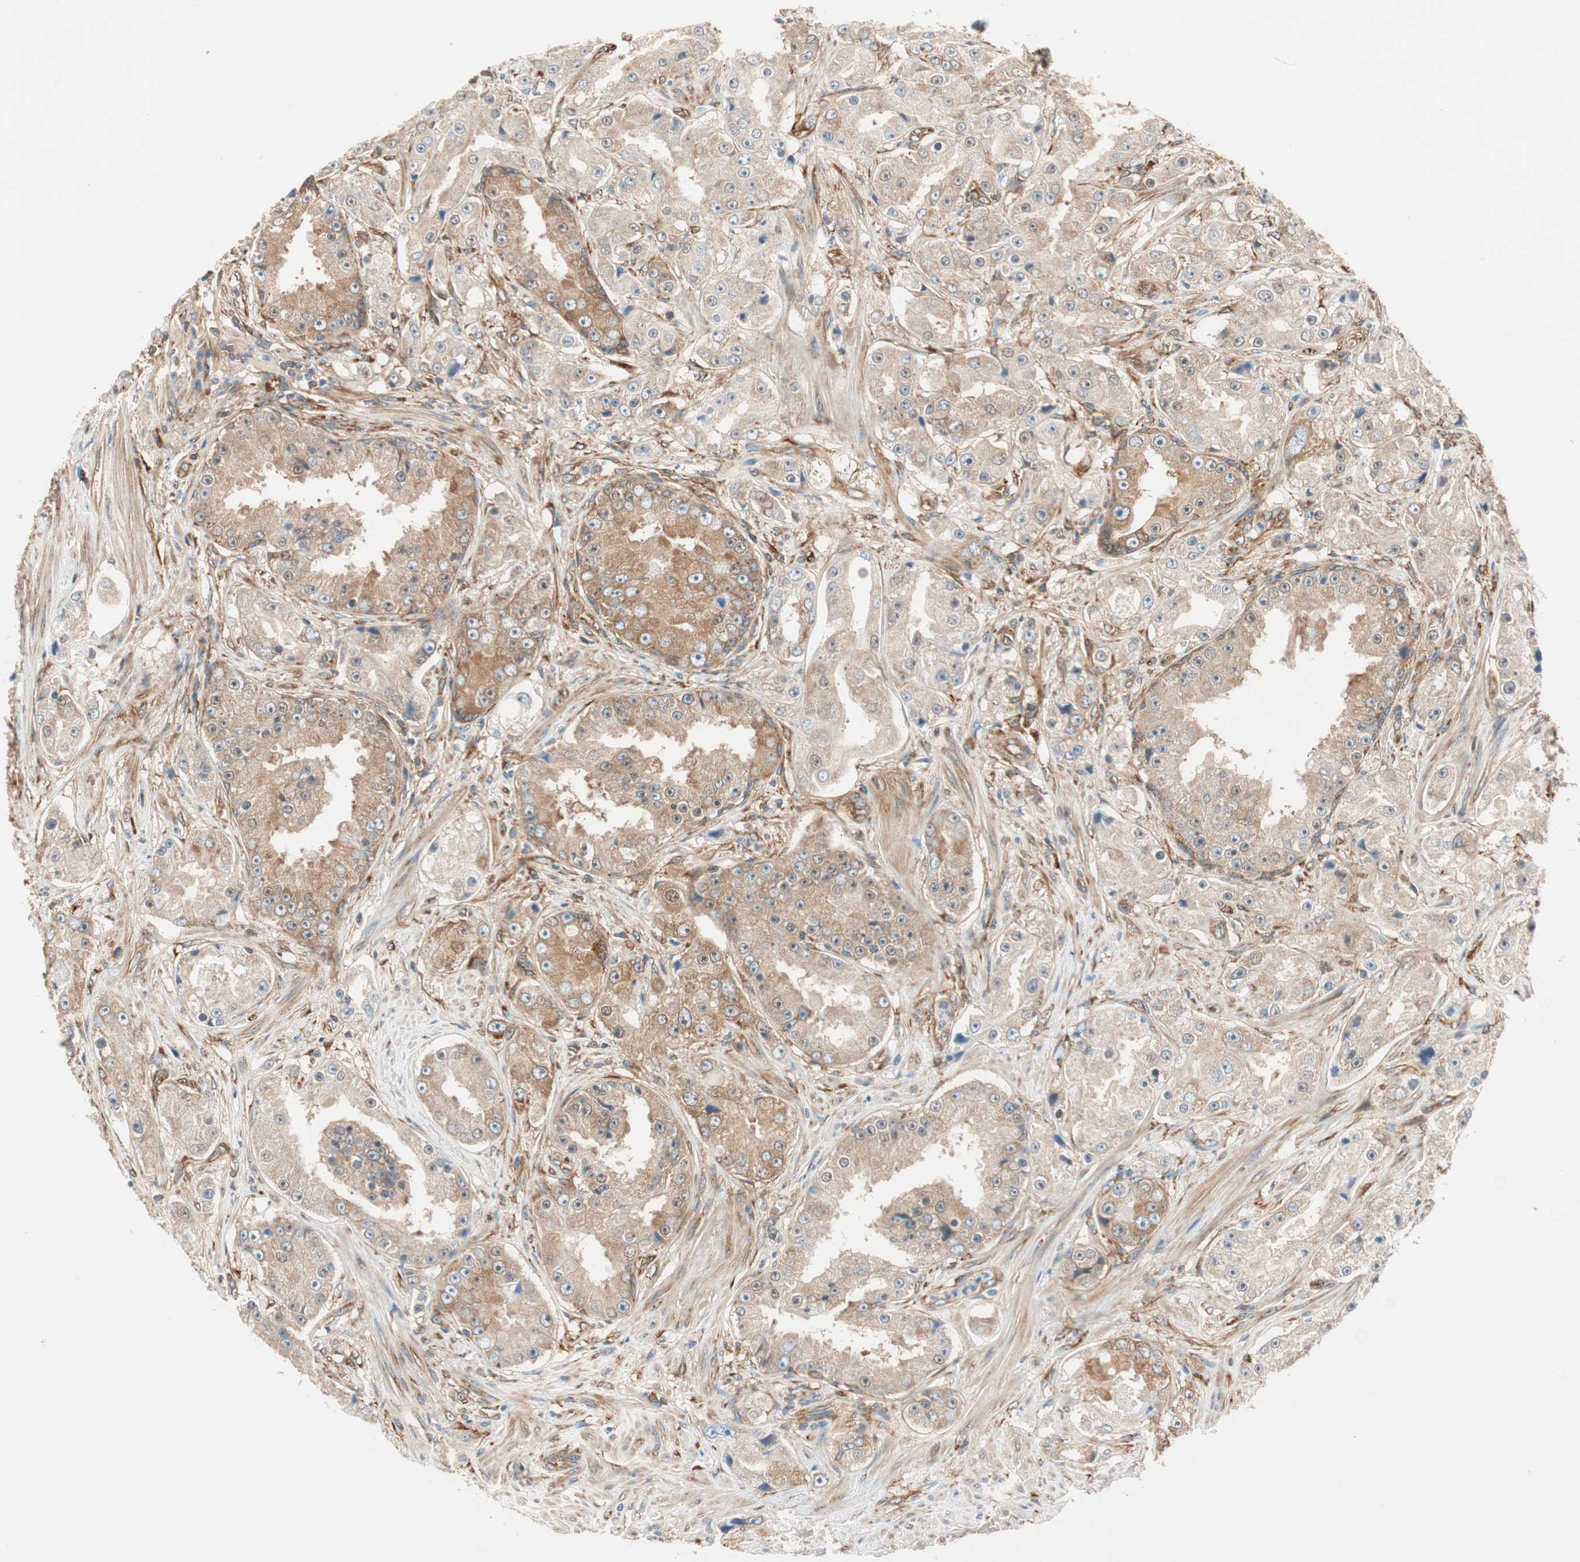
{"staining": {"intensity": "moderate", "quantity": ">75%", "location": "cytoplasmic/membranous"}, "tissue": "prostate cancer", "cell_type": "Tumor cells", "image_type": "cancer", "snomed": [{"axis": "morphology", "description": "Adenocarcinoma, High grade"}, {"axis": "topography", "description": "Prostate"}], "caption": "Moderate cytoplasmic/membranous staining is seen in about >75% of tumor cells in prostate cancer. Nuclei are stained in blue.", "gene": "WASL", "patient": {"sex": "male", "age": 73}}